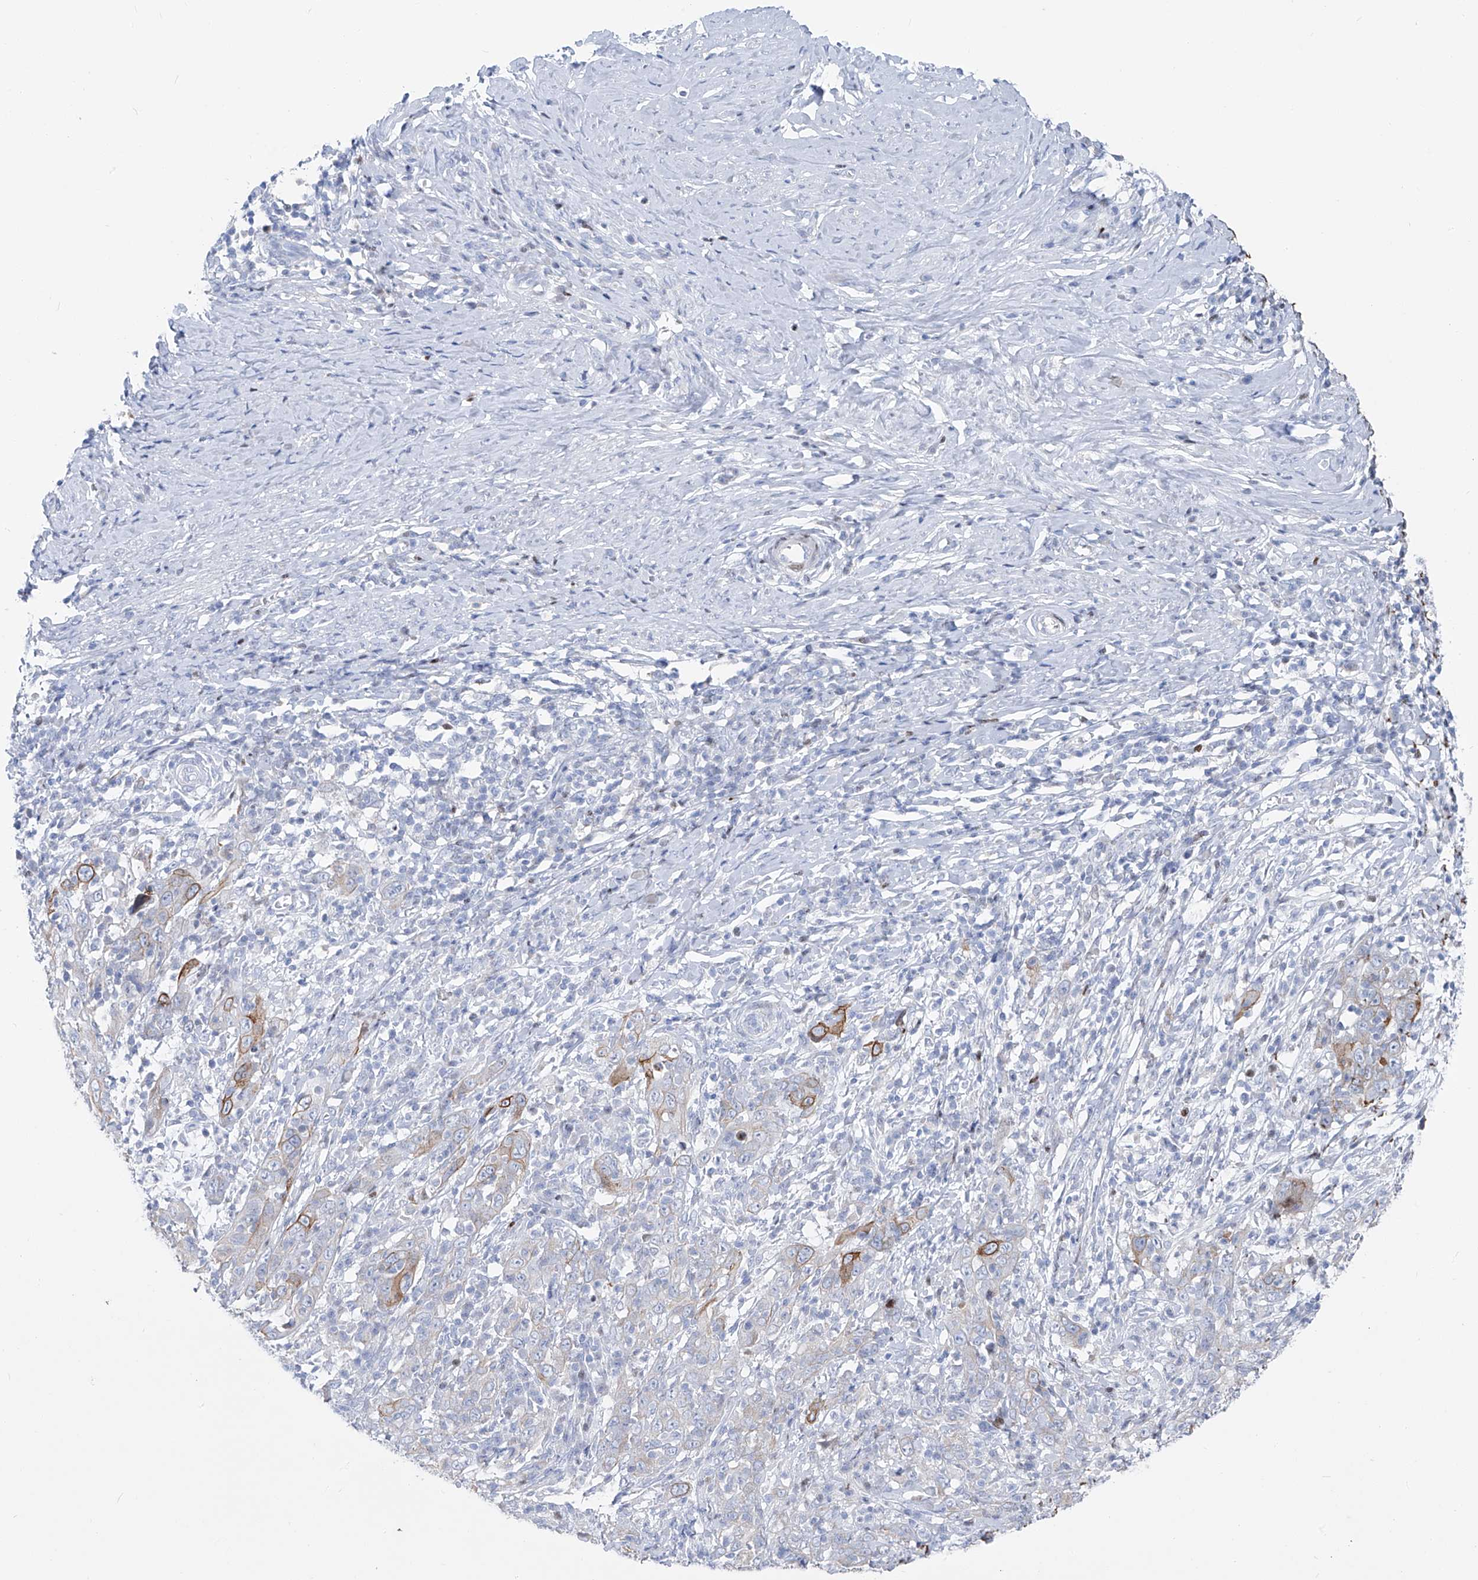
{"staining": {"intensity": "moderate", "quantity": "<25%", "location": "cytoplasmic/membranous"}, "tissue": "cervical cancer", "cell_type": "Tumor cells", "image_type": "cancer", "snomed": [{"axis": "morphology", "description": "Squamous cell carcinoma, NOS"}, {"axis": "topography", "description": "Cervix"}], "caption": "Immunohistochemical staining of cervical squamous cell carcinoma exhibits low levels of moderate cytoplasmic/membranous expression in approximately <25% of tumor cells. (Stains: DAB (3,3'-diaminobenzidine) in brown, nuclei in blue, Microscopy: brightfield microscopy at high magnification).", "gene": "FRS3", "patient": {"sex": "female", "age": 46}}